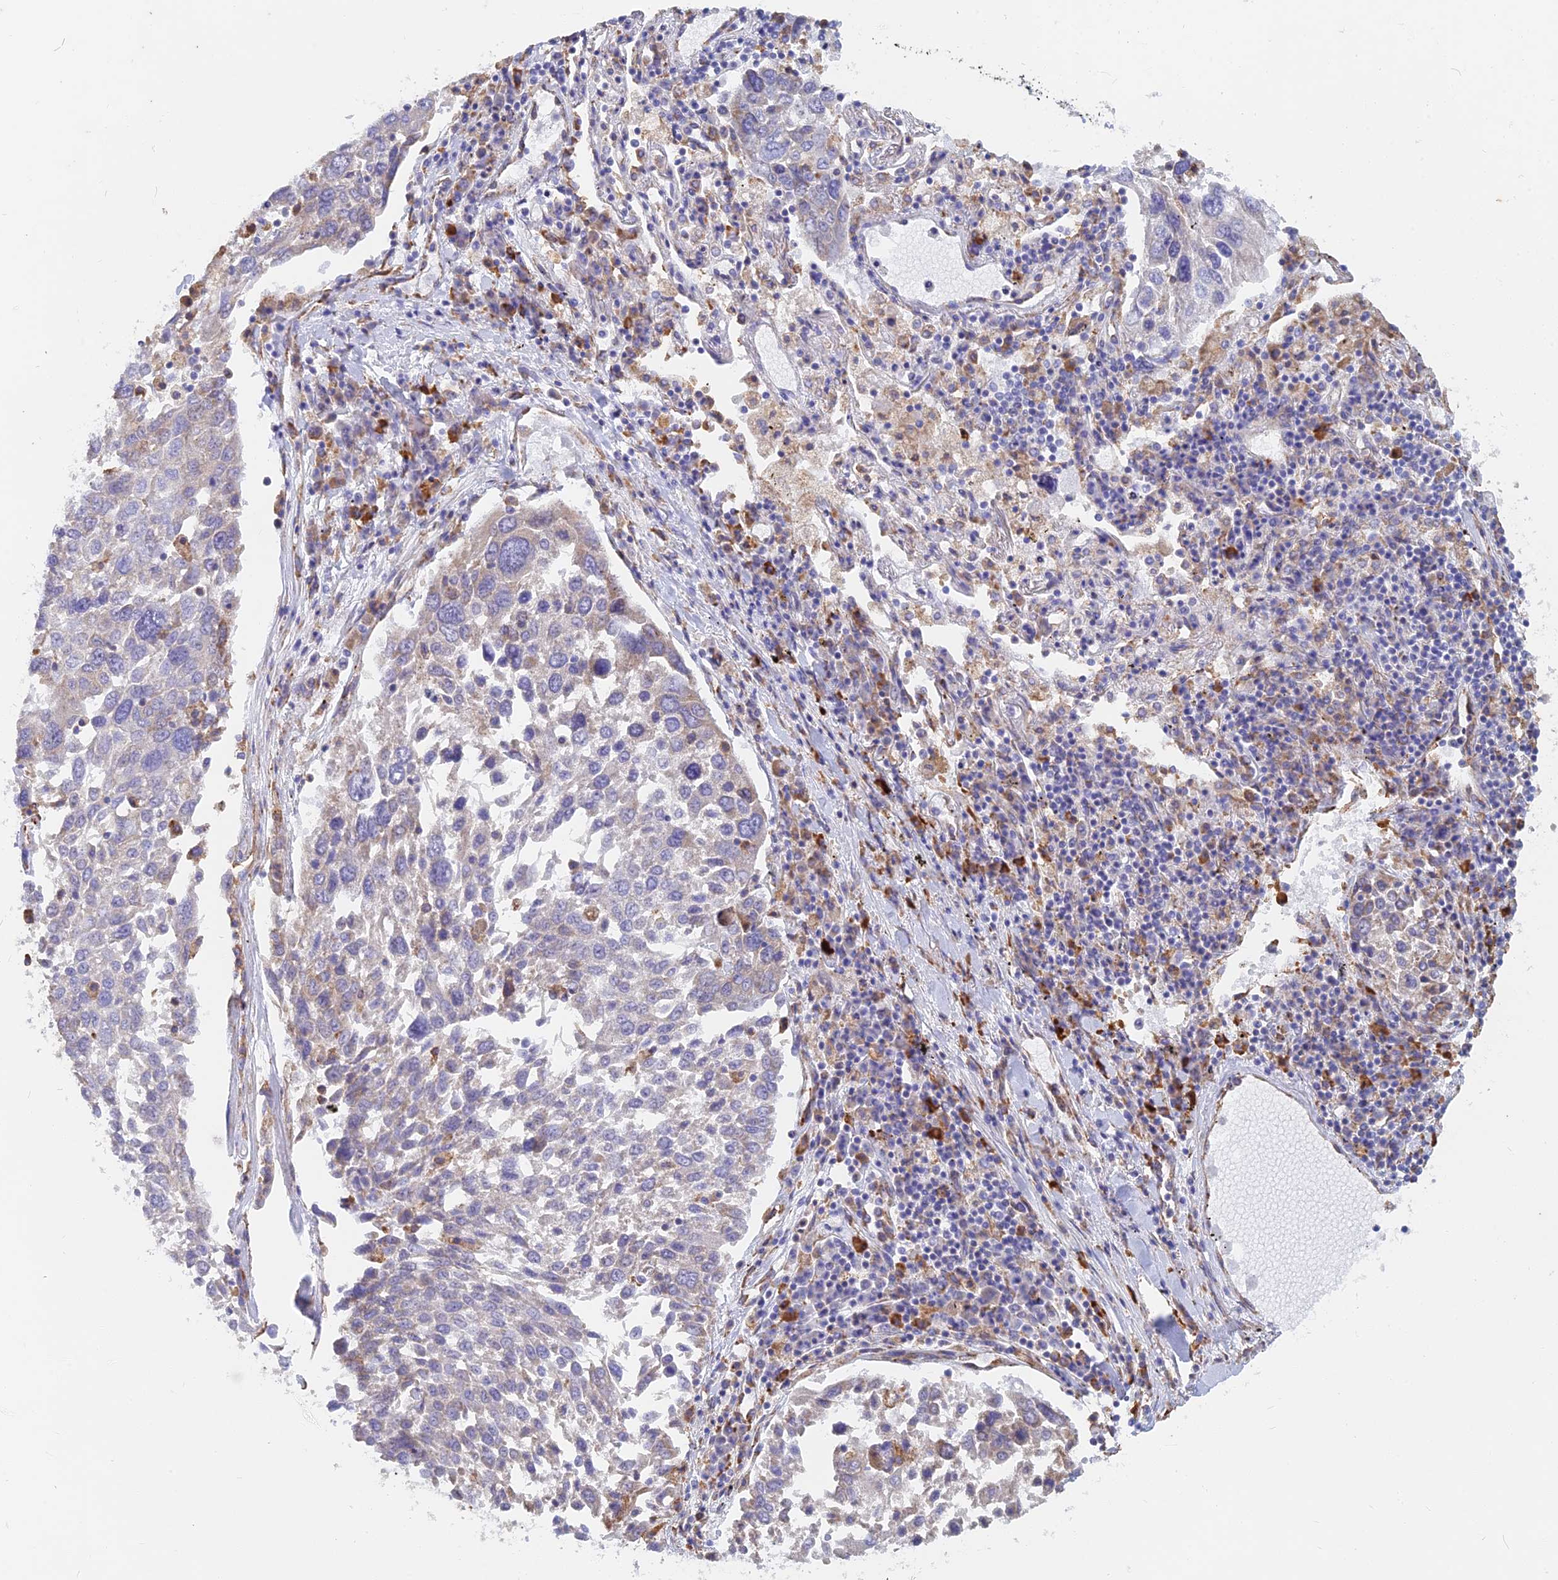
{"staining": {"intensity": "negative", "quantity": "none", "location": "none"}, "tissue": "lung cancer", "cell_type": "Tumor cells", "image_type": "cancer", "snomed": [{"axis": "morphology", "description": "Squamous cell carcinoma, NOS"}, {"axis": "topography", "description": "Lung"}], "caption": "Lung cancer (squamous cell carcinoma) was stained to show a protein in brown. There is no significant positivity in tumor cells. (Stains: DAB (3,3'-diaminobenzidine) IHC with hematoxylin counter stain, Microscopy: brightfield microscopy at high magnification).", "gene": "WDR35", "patient": {"sex": "male", "age": 65}}